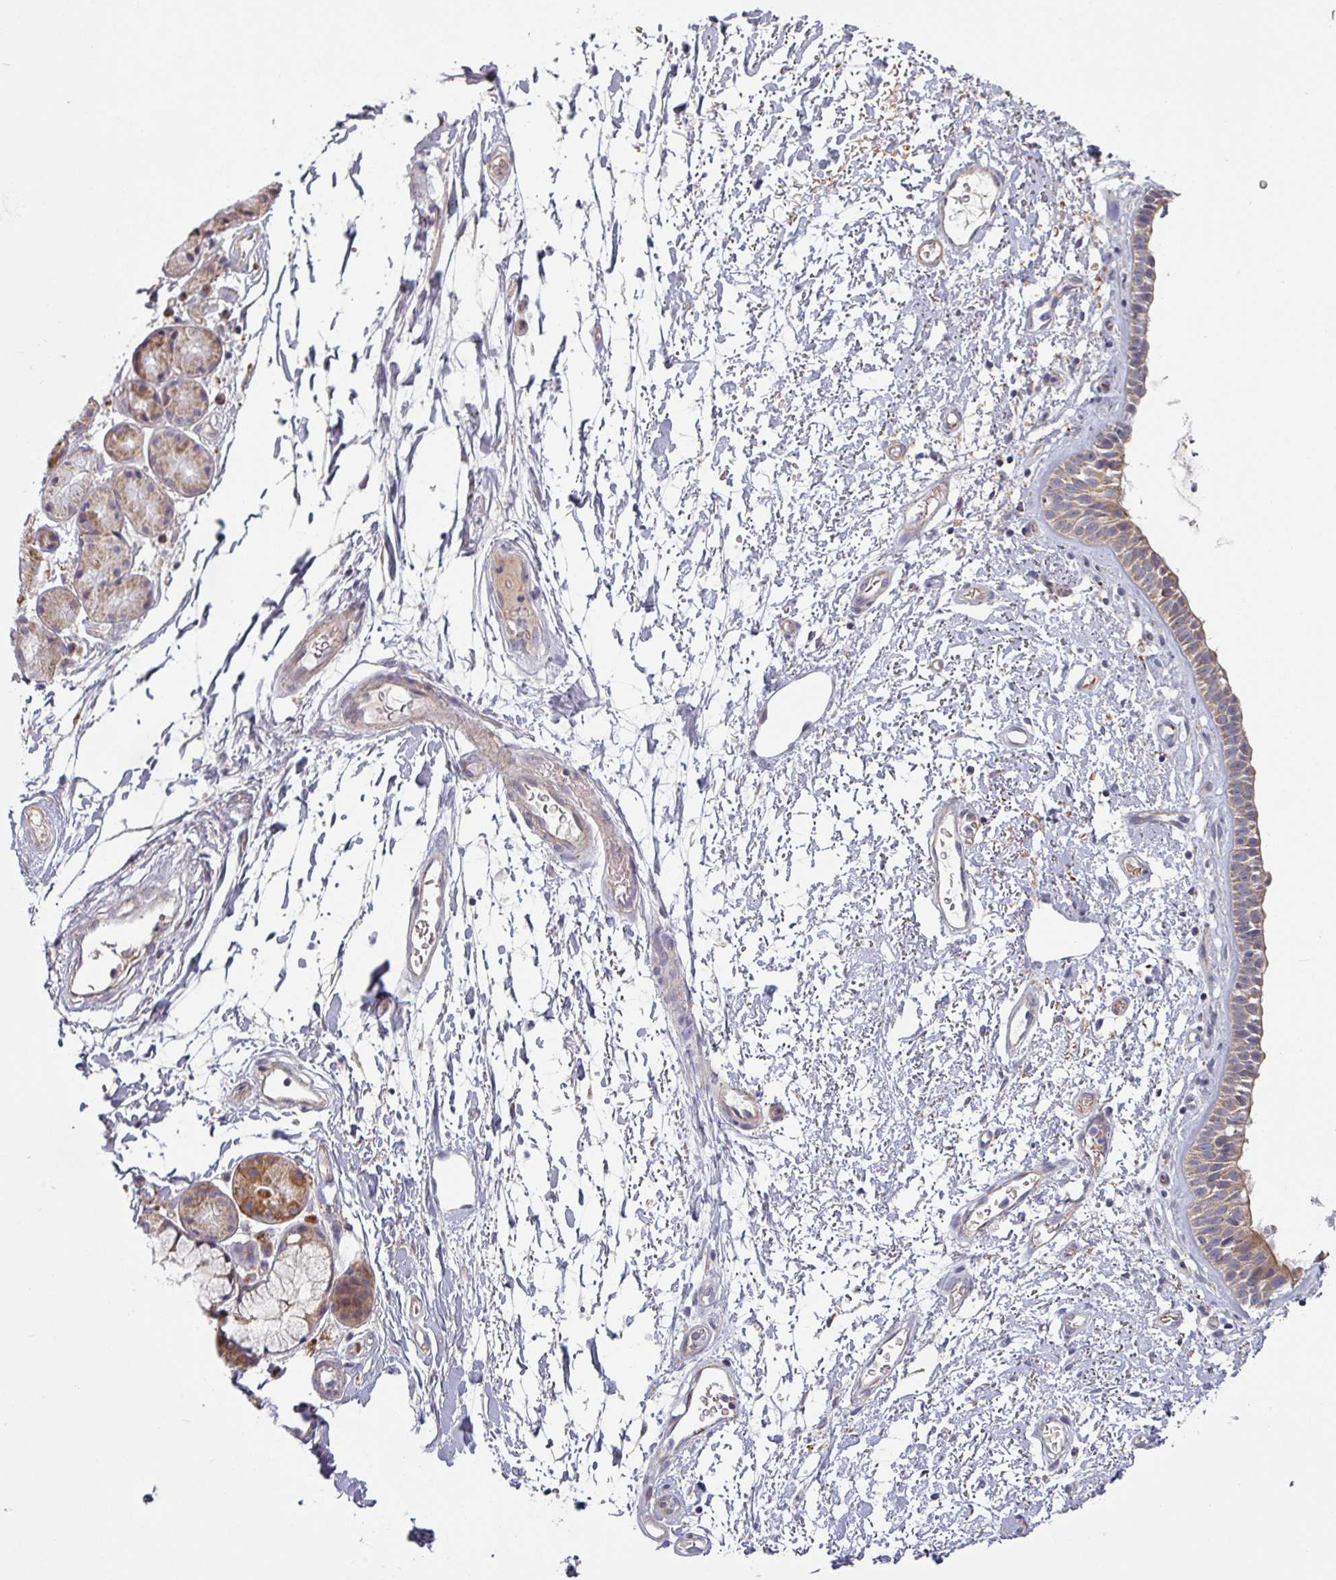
{"staining": {"intensity": "moderate", "quantity": "25%-75%", "location": "cytoplasmic/membranous"}, "tissue": "nasopharynx", "cell_type": "Respiratory epithelial cells", "image_type": "normal", "snomed": [{"axis": "morphology", "description": "Normal tissue, NOS"}, {"axis": "topography", "description": "Cartilage tissue"}, {"axis": "topography", "description": "Nasopharynx"}], "caption": "Brown immunohistochemical staining in normal human nasopharynx displays moderate cytoplasmic/membranous positivity in about 25%-75% of respiratory epithelial cells.", "gene": "PLEKHJ1", "patient": {"sex": "male", "age": 56}}